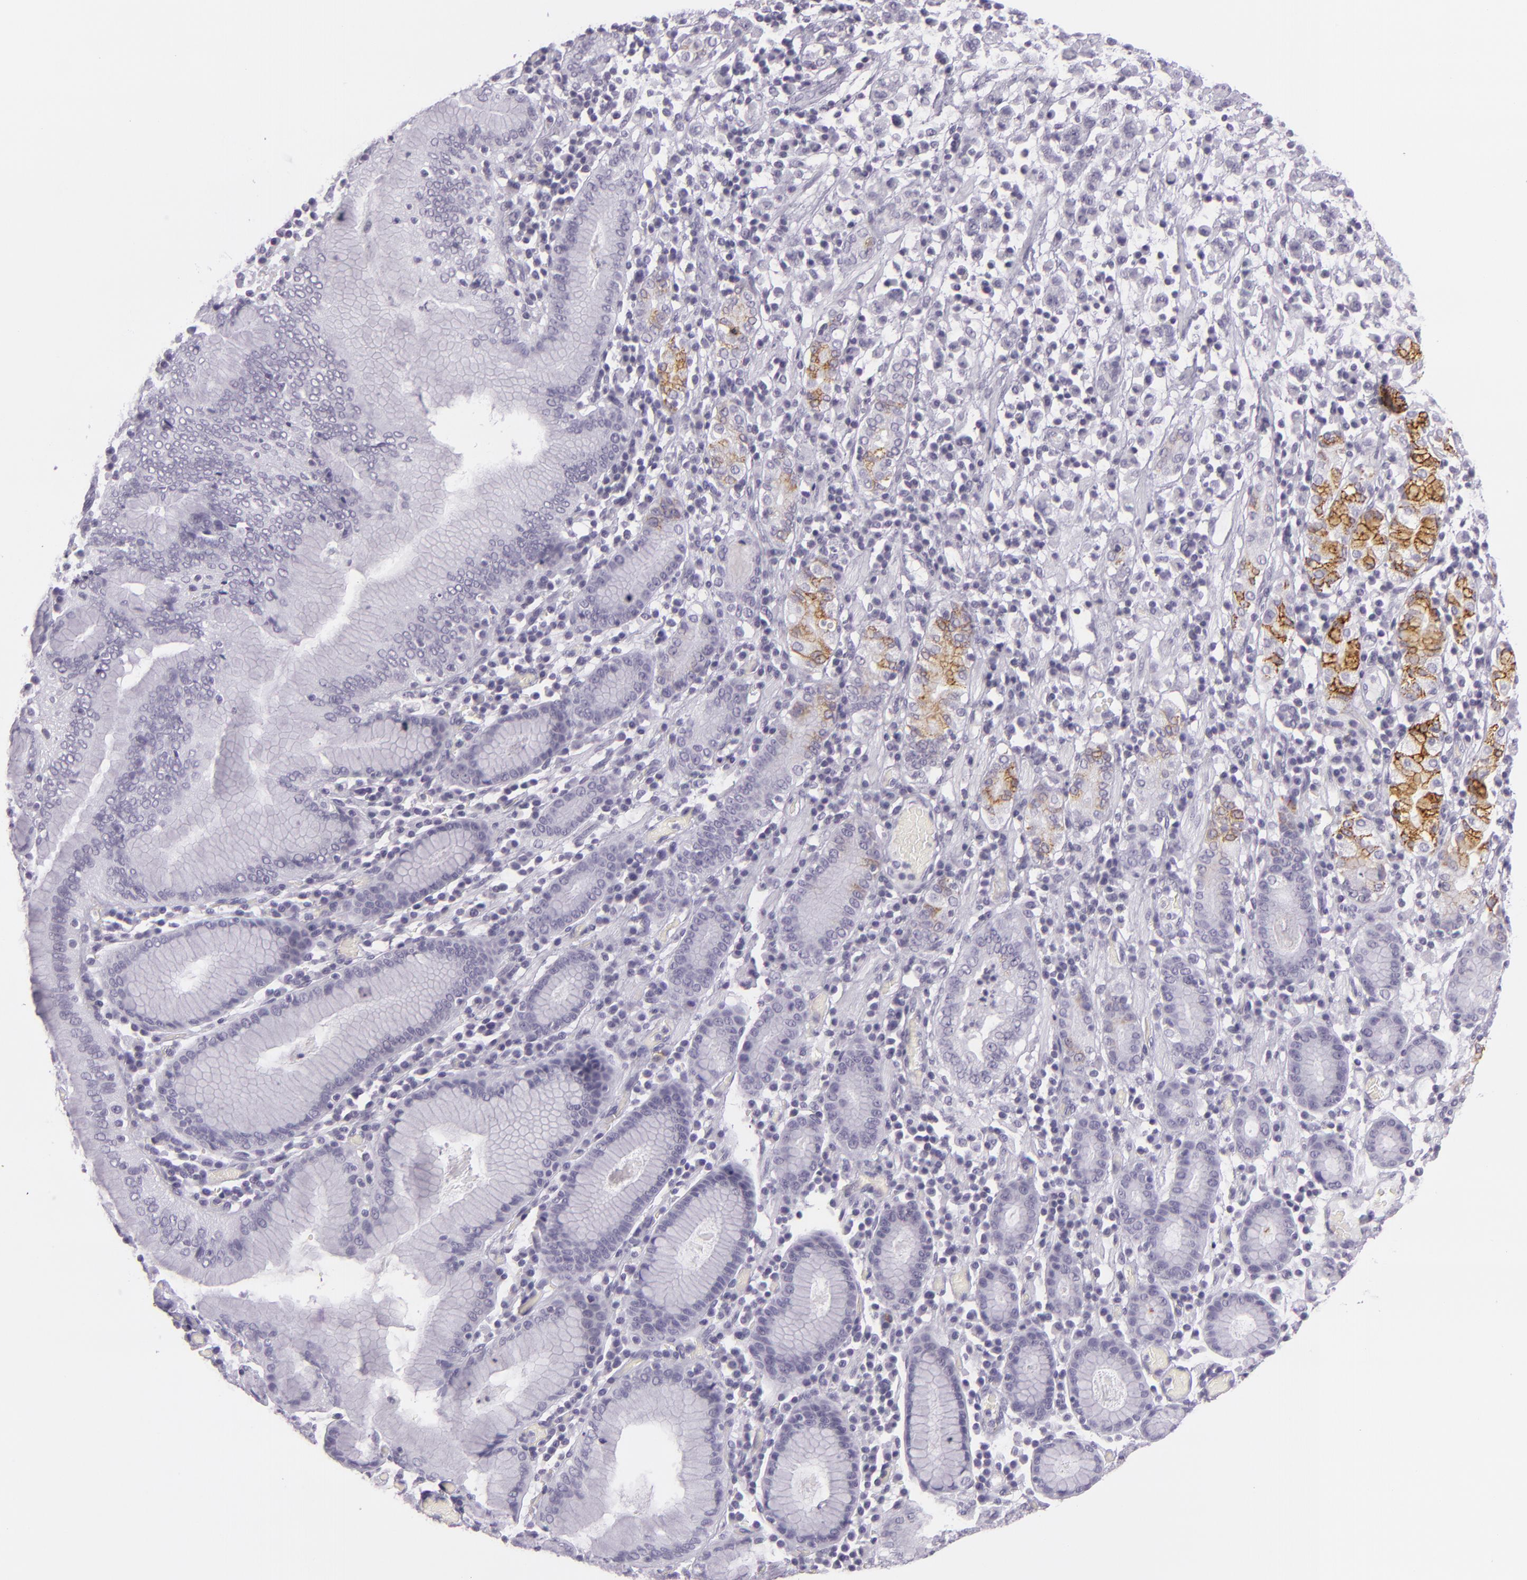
{"staining": {"intensity": "negative", "quantity": "none", "location": "none"}, "tissue": "stomach cancer", "cell_type": "Tumor cells", "image_type": "cancer", "snomed": [{"axis": "morphology", "description": "Adenocarcinoma, NOS"}, {"axis": "topography", "description": "Stomach, lower"}], "caption": "Tumor cells show no significant protein expression in stomach adenocarcinoma.", "gene": "MUC6", "patient": {"sex": "male", "age": 88}}